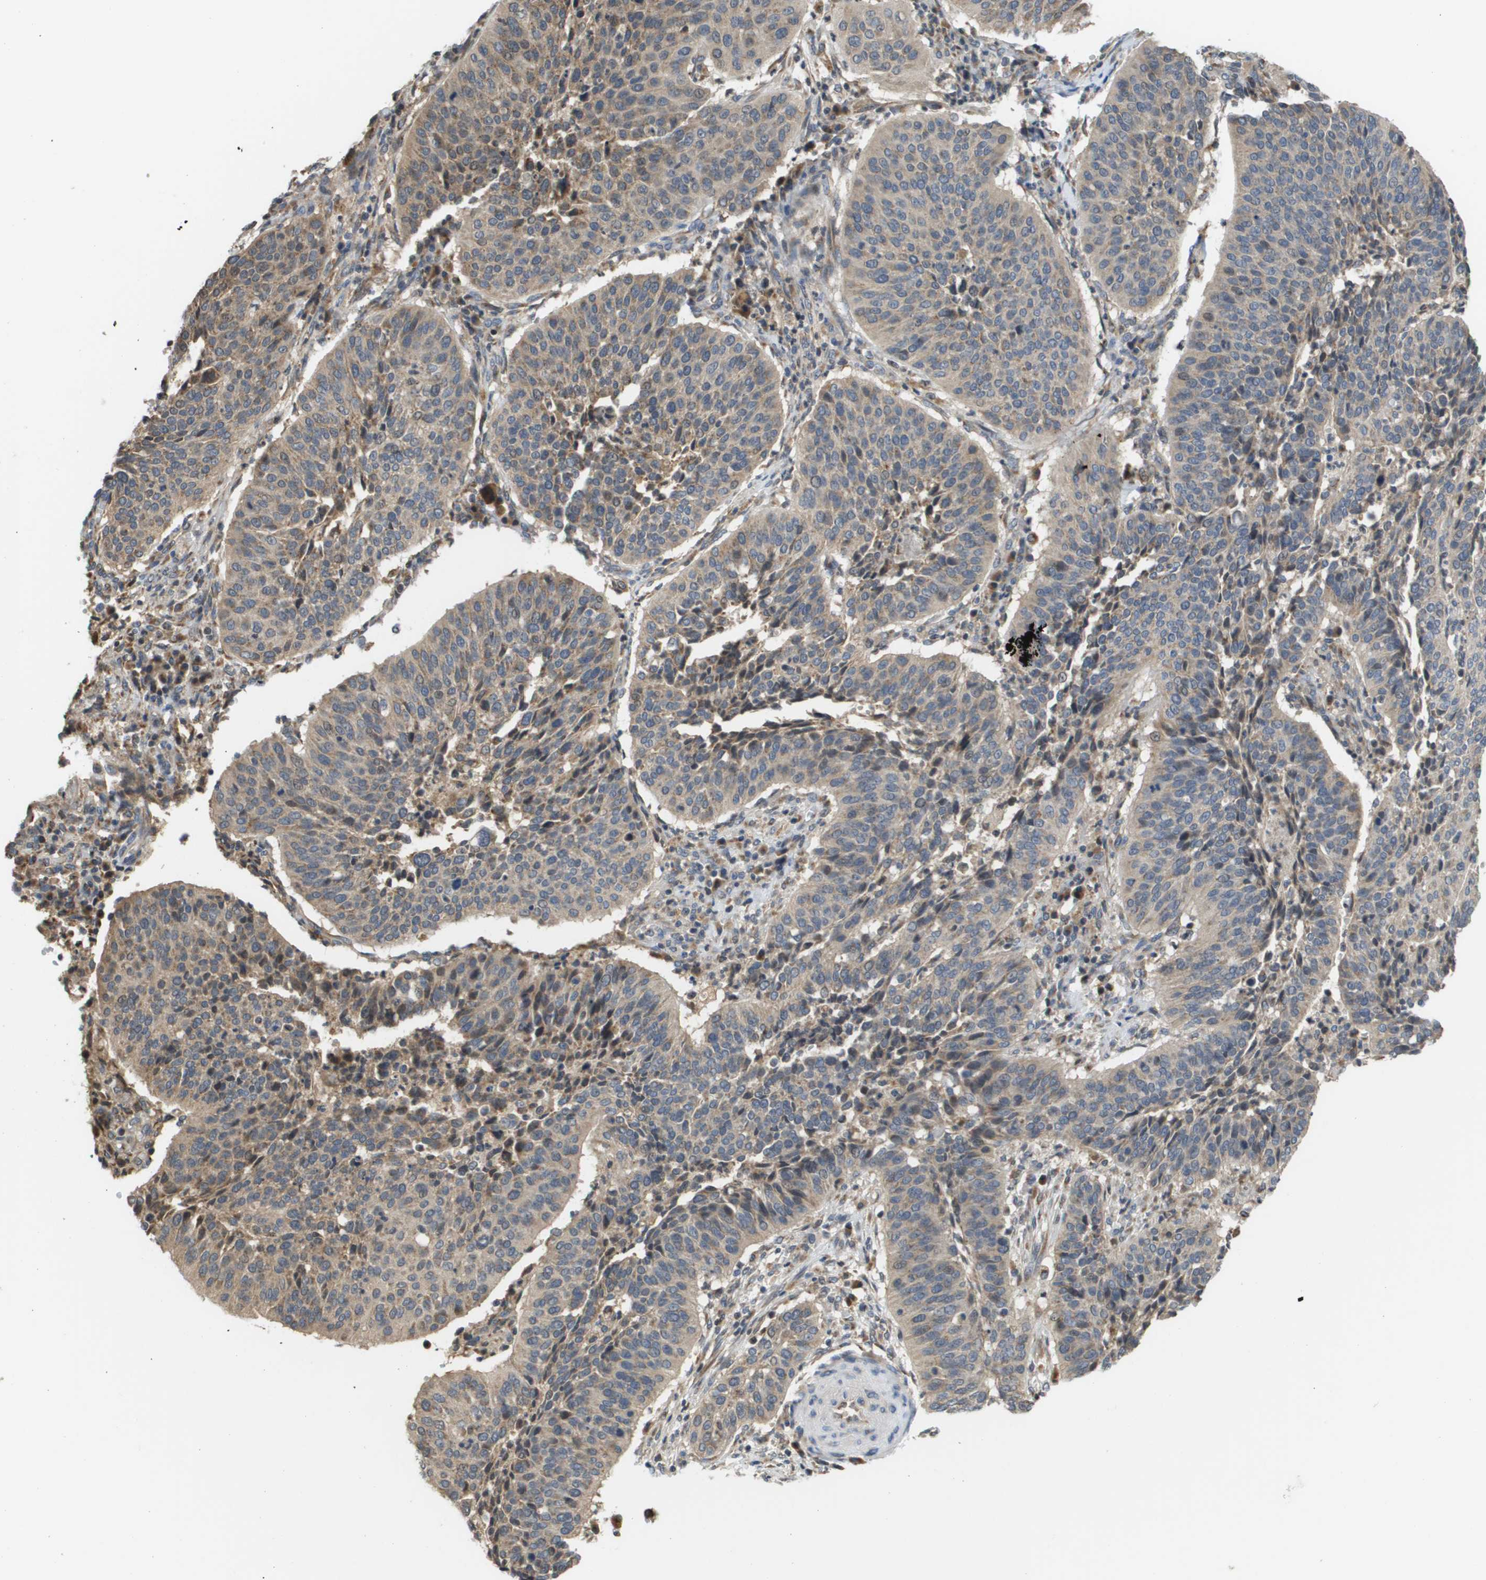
{"staining": {"intensity": "weak", "quantity": ">75%", "location": "cytoplasmic/membranous"}, "tissue": "cervical cancer", "cell_type": "Tumor cells", "image_type": "cancer", "snomed": [{"axis": "morphology", "description": "Normal tissue, NOS"}, {"axis": "morphology", "description": "Squamous cell carcinoma, NOS"}, {"axis": "topography", "description": "Cervix"}], "caption": "Immunohistochemical staining of human cervical cancer displays weak cytoplasmic/membranous protein expression in approximately >75% of tumor cells.", "gene": "PCK1", "patient": {"sex": "female", "age": 39}}